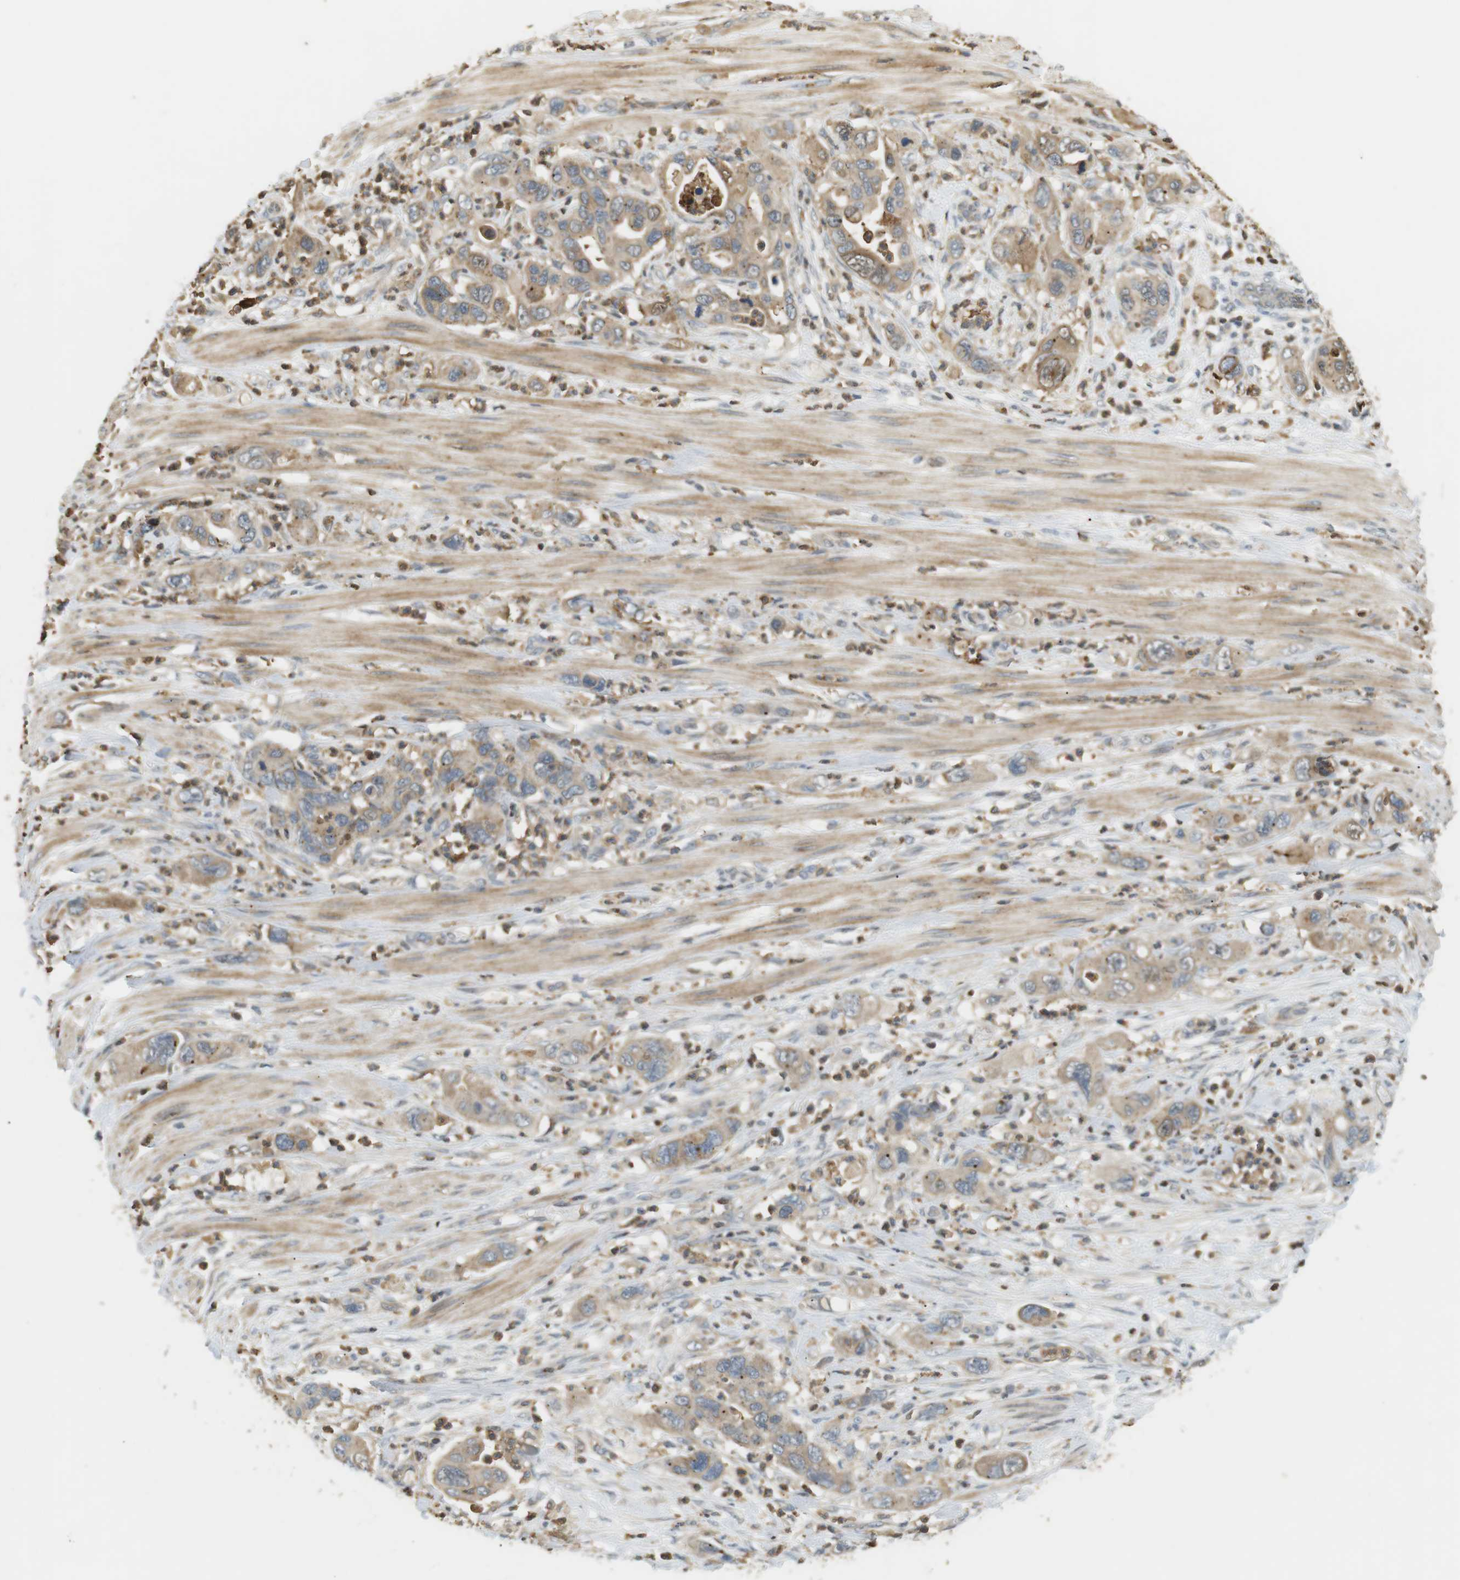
{"staining": {"intensity": "moderate", "quantity": ">75%", "location": "cytoplasmic/membranous"}, "tissue": "pancreatic cancer", "cell_type": "Tumor cells", "image_type": "cancer", "snomed": [{"axis": "morphology", "description": "Adenocarcinoma, NOS"}, {"axis": "topography", "description": "Pancreas"}], "caption": "IHC photomicrograph of neoplastic tissue: human pancreatic adenocarcinoma stained using immunohistochemistry (IHC) displays medium levels of moderate protein expression localized specifically in the cytoplasmic/membranous of tumor cells, appearing as a cytoplasmic/membranous brown color.", "gene": "P2RY1", "patient": {"sex": "female", "age": 71}}